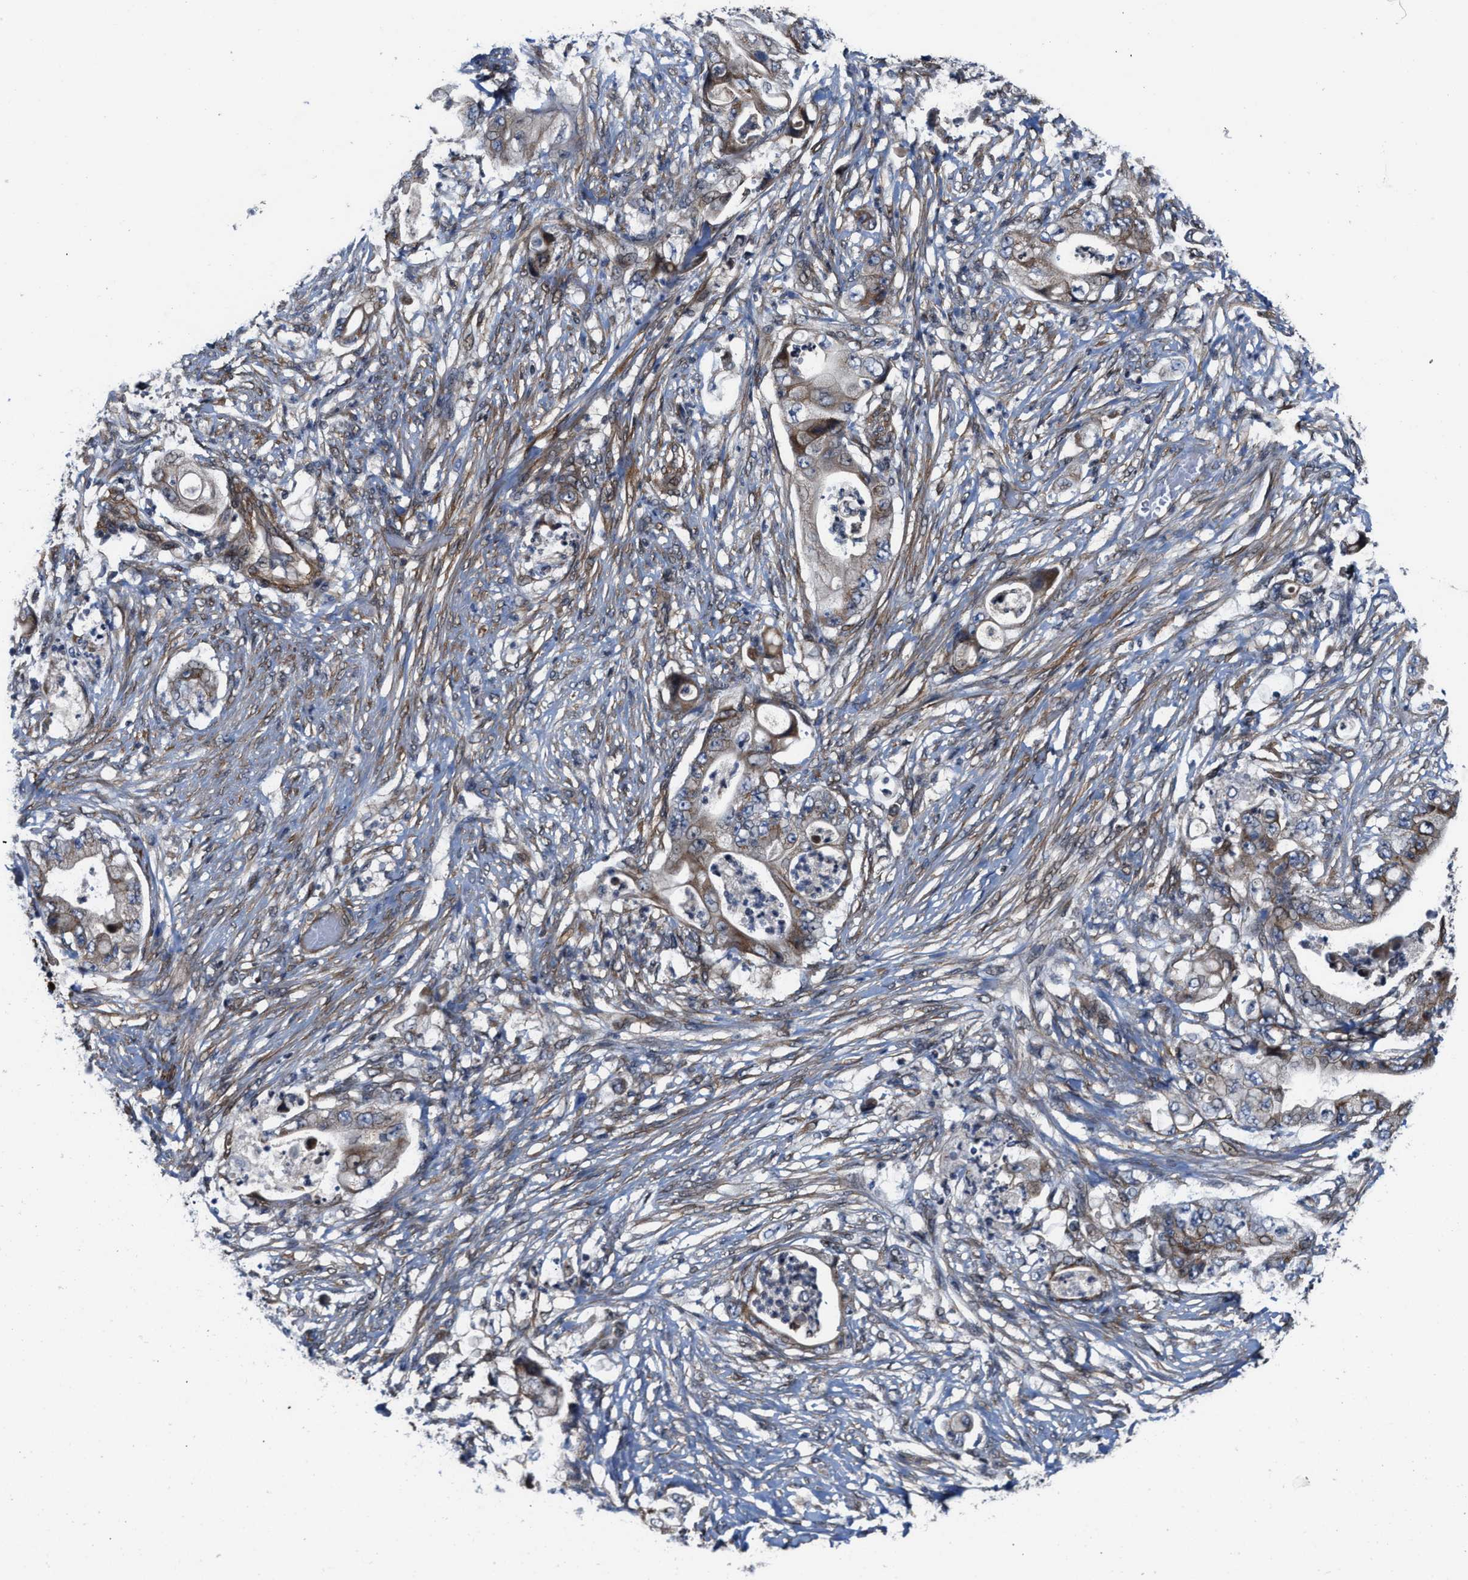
{"staining": {"intensity": "weak", "quantity": ">75%", "location": "cytoplasmic/membranous"}, "tissue": "stomach cancer", "cell_type": "Tumor cells", "image_type": "cancer", "snomed": [{"axis": "morphology", "description": "Adenocarcinoma, NOS"}, {"axis": "topography", "description": "Stomach"}], "caption": "This is an image of immunohistochemistry (IHC) staining of stomach cancer (adenocarcinoma), which shows weak staining in the cytoplasmic/membranous of tumor cells.", "gene": "TGFB1I1", "patient": {"sex": "female", "age": 73}}